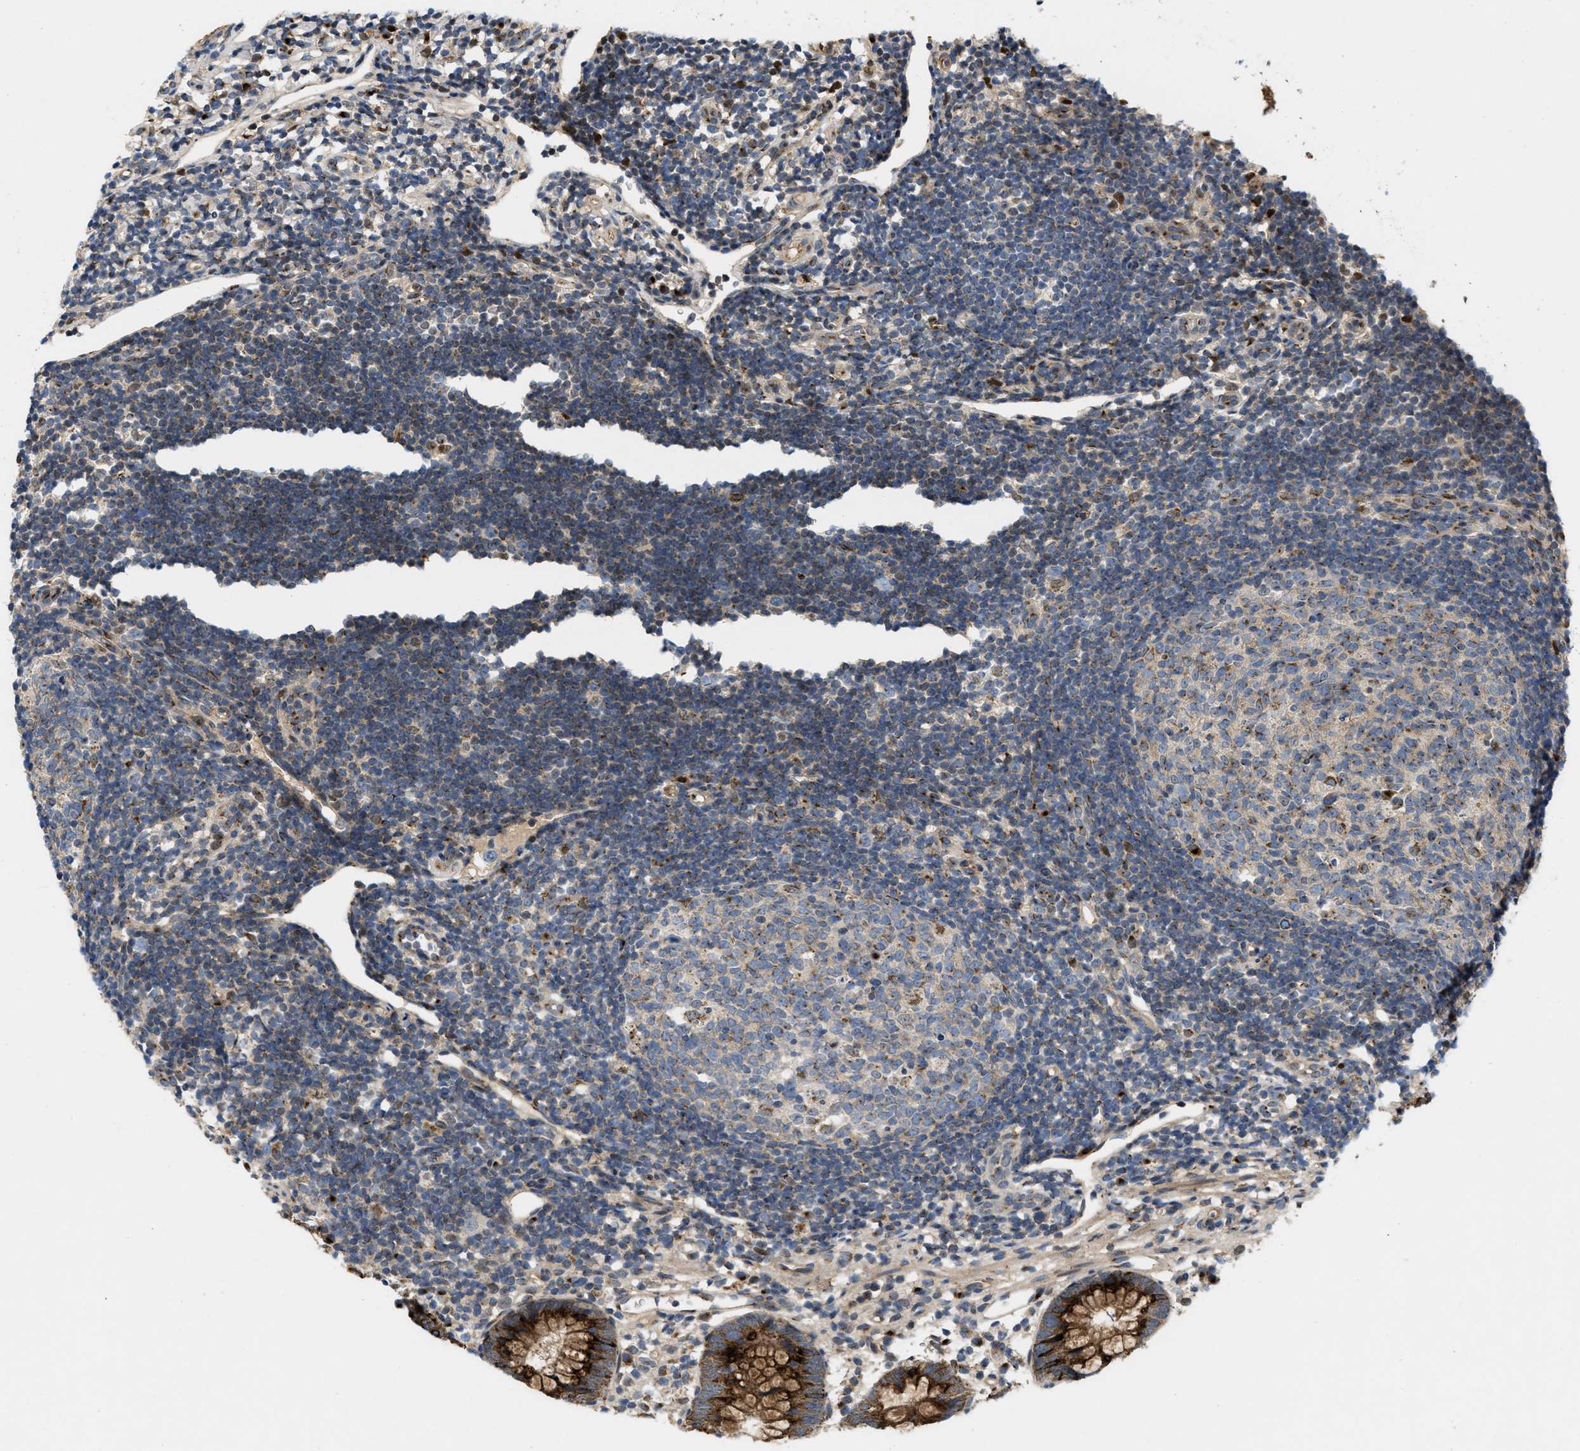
{"staining": {"intensity": "strong", "quantity": ">75%", "location": "cytoplasmic/membranous"}, "tissue": "appendix", "cell_type": "Glandular cells", "image_type": "normal", "snomed": [{"axis": "morphology", "description": "Normal tissue, NOS"}, {"axis": "topography", "description": "Appendix"}], "caption": "Glandular cells reveal high levels of strong cytoplasmic/membranous staining in approximately >75% of cells in normal human appendix. The staining was performed using DAB to visualize the protein expression in brown, while the nuclei were stained in blue with hematoxylin (Magnification: 20x).", "gene": "ZNF70", "patient": {"sex": "female", "age": 20}}